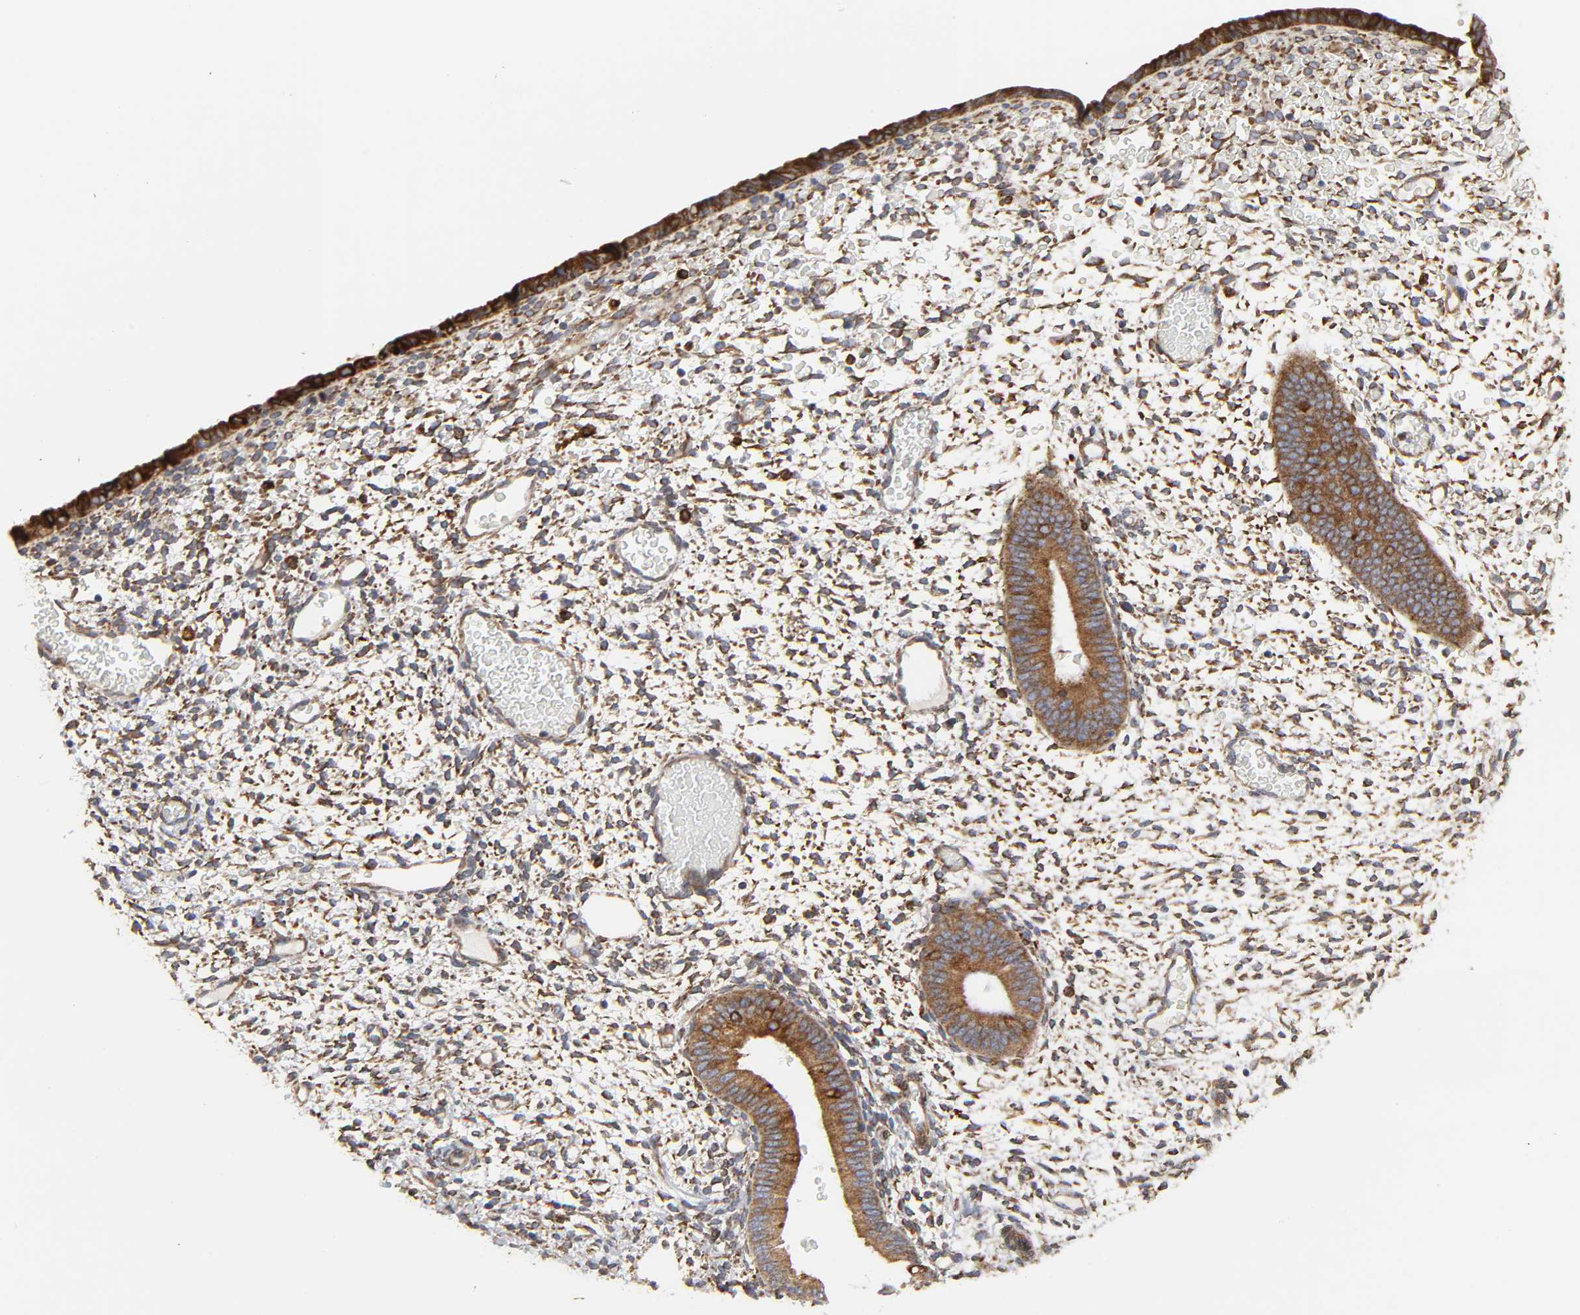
{"staining": {"intensity": "weak", "quantity": "25%-75%", "location": "cytoplasmic/membranous"}, "tissue": "endometrium", "cell_type": "Cells in endometrial stroma", "image_type": "normal", "snomed": [{"axis": "morphology", "description": "Normal tissue, NOS"}, {"axis": "topography", "description": "Endometrium"}], "caption": "Endometrium stained with DAB immunohistochemistry displays low levels of weak cytoplasmic/membranous staining in approximately 25%-75% of cells in endometrial stroma.", "gene": "POR", "patient": {"sex": "female", "age": 42}}